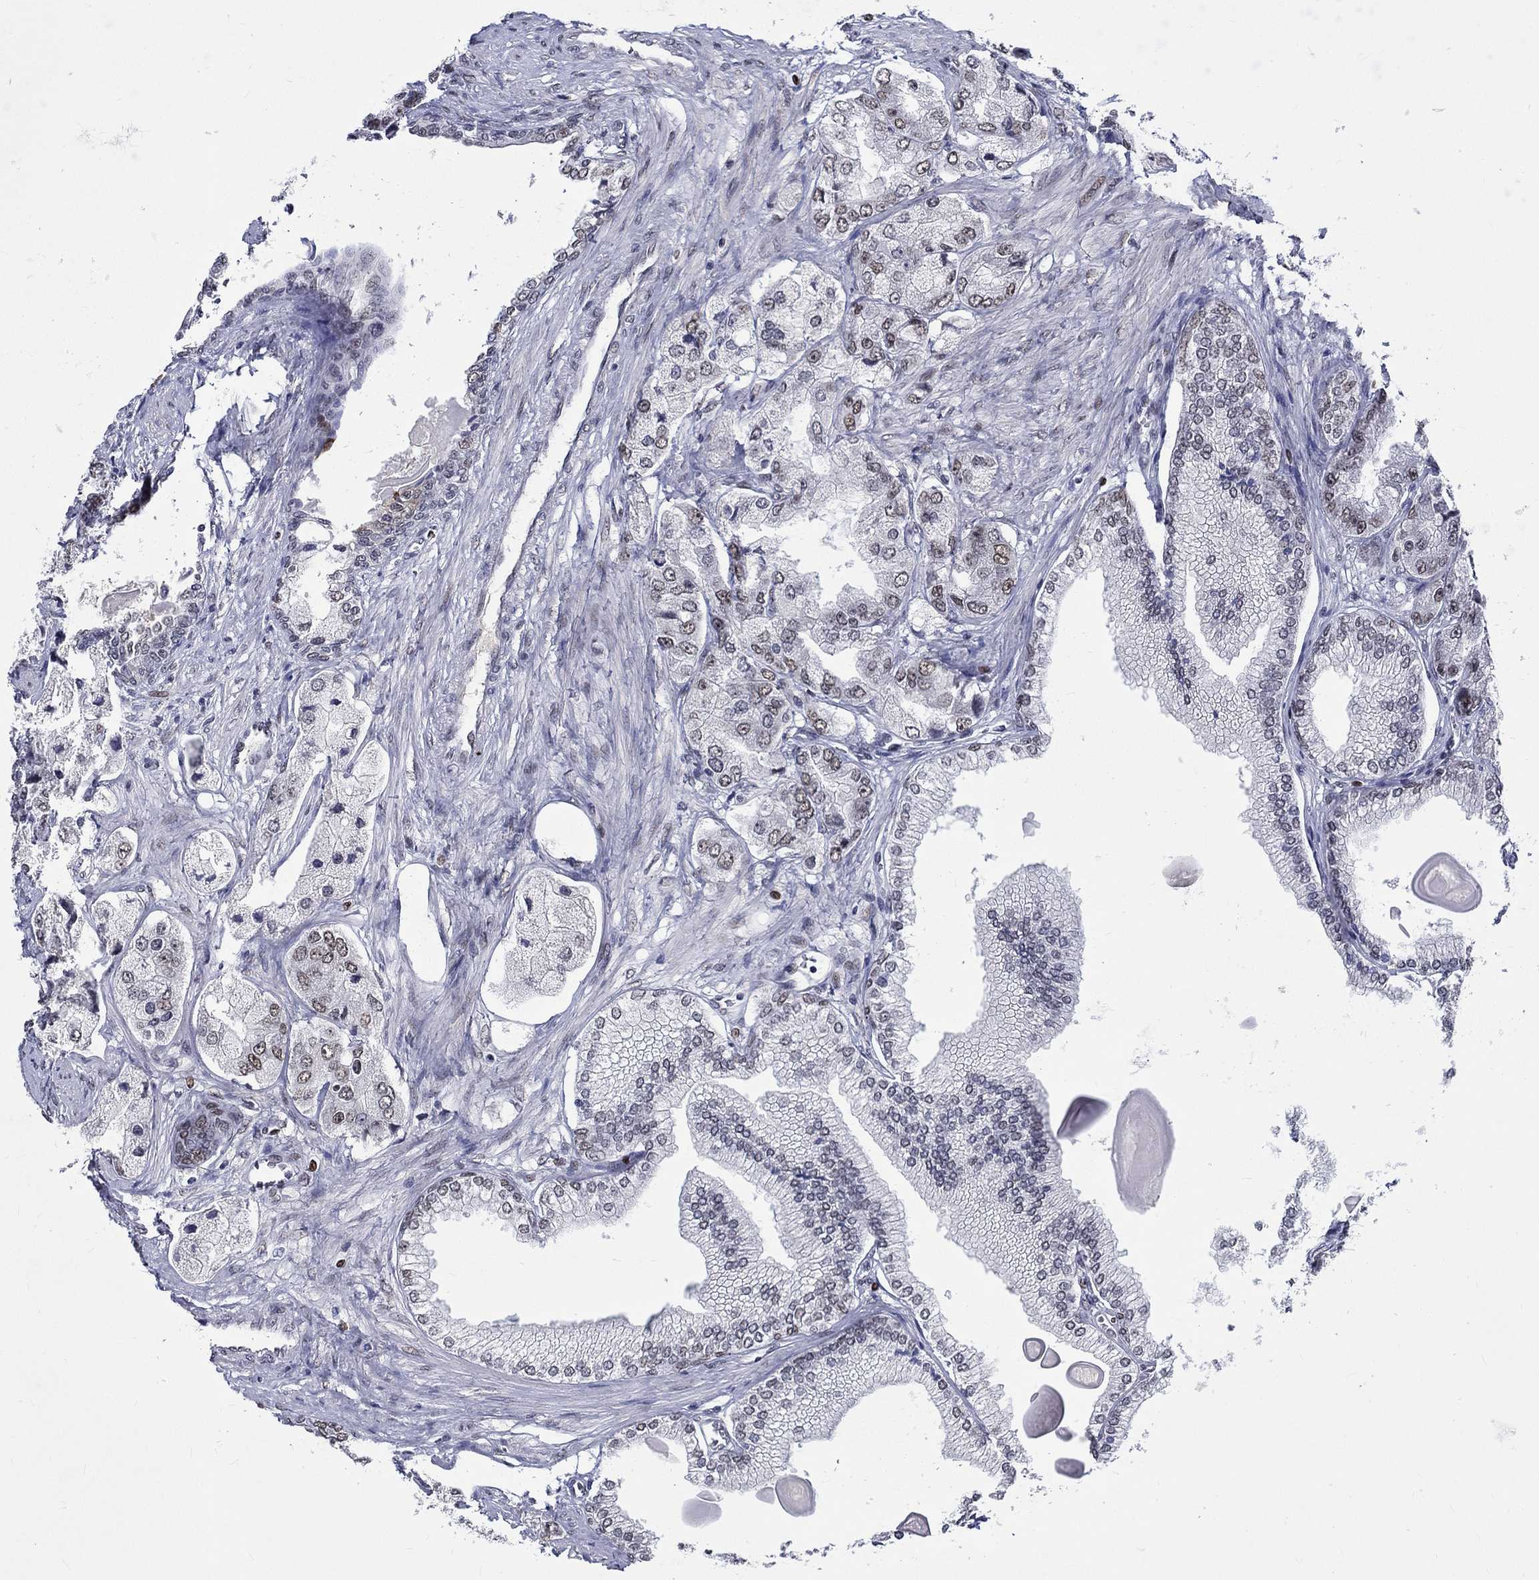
{"staining": {"intensity": "strong", "quantity": "25%-75%", "location": "nuclear"}, "tissue": "prostate cancer", "cell_type": "Tumor cells", "image_type": "cancer", "snomed": [{"axis": "morphology", "description": "Adenocarcinoma, Low grade"}, {"axis": "topography", "description": "Prostate"}], "caption": "A histopathology image of low-grade adenocarcinoma (prostate) stained for a protein demonstrates strong nuclear brown staining in tumor cells.", "gene": "GATA2", "patient": {"sex": "male", "age": 69}}